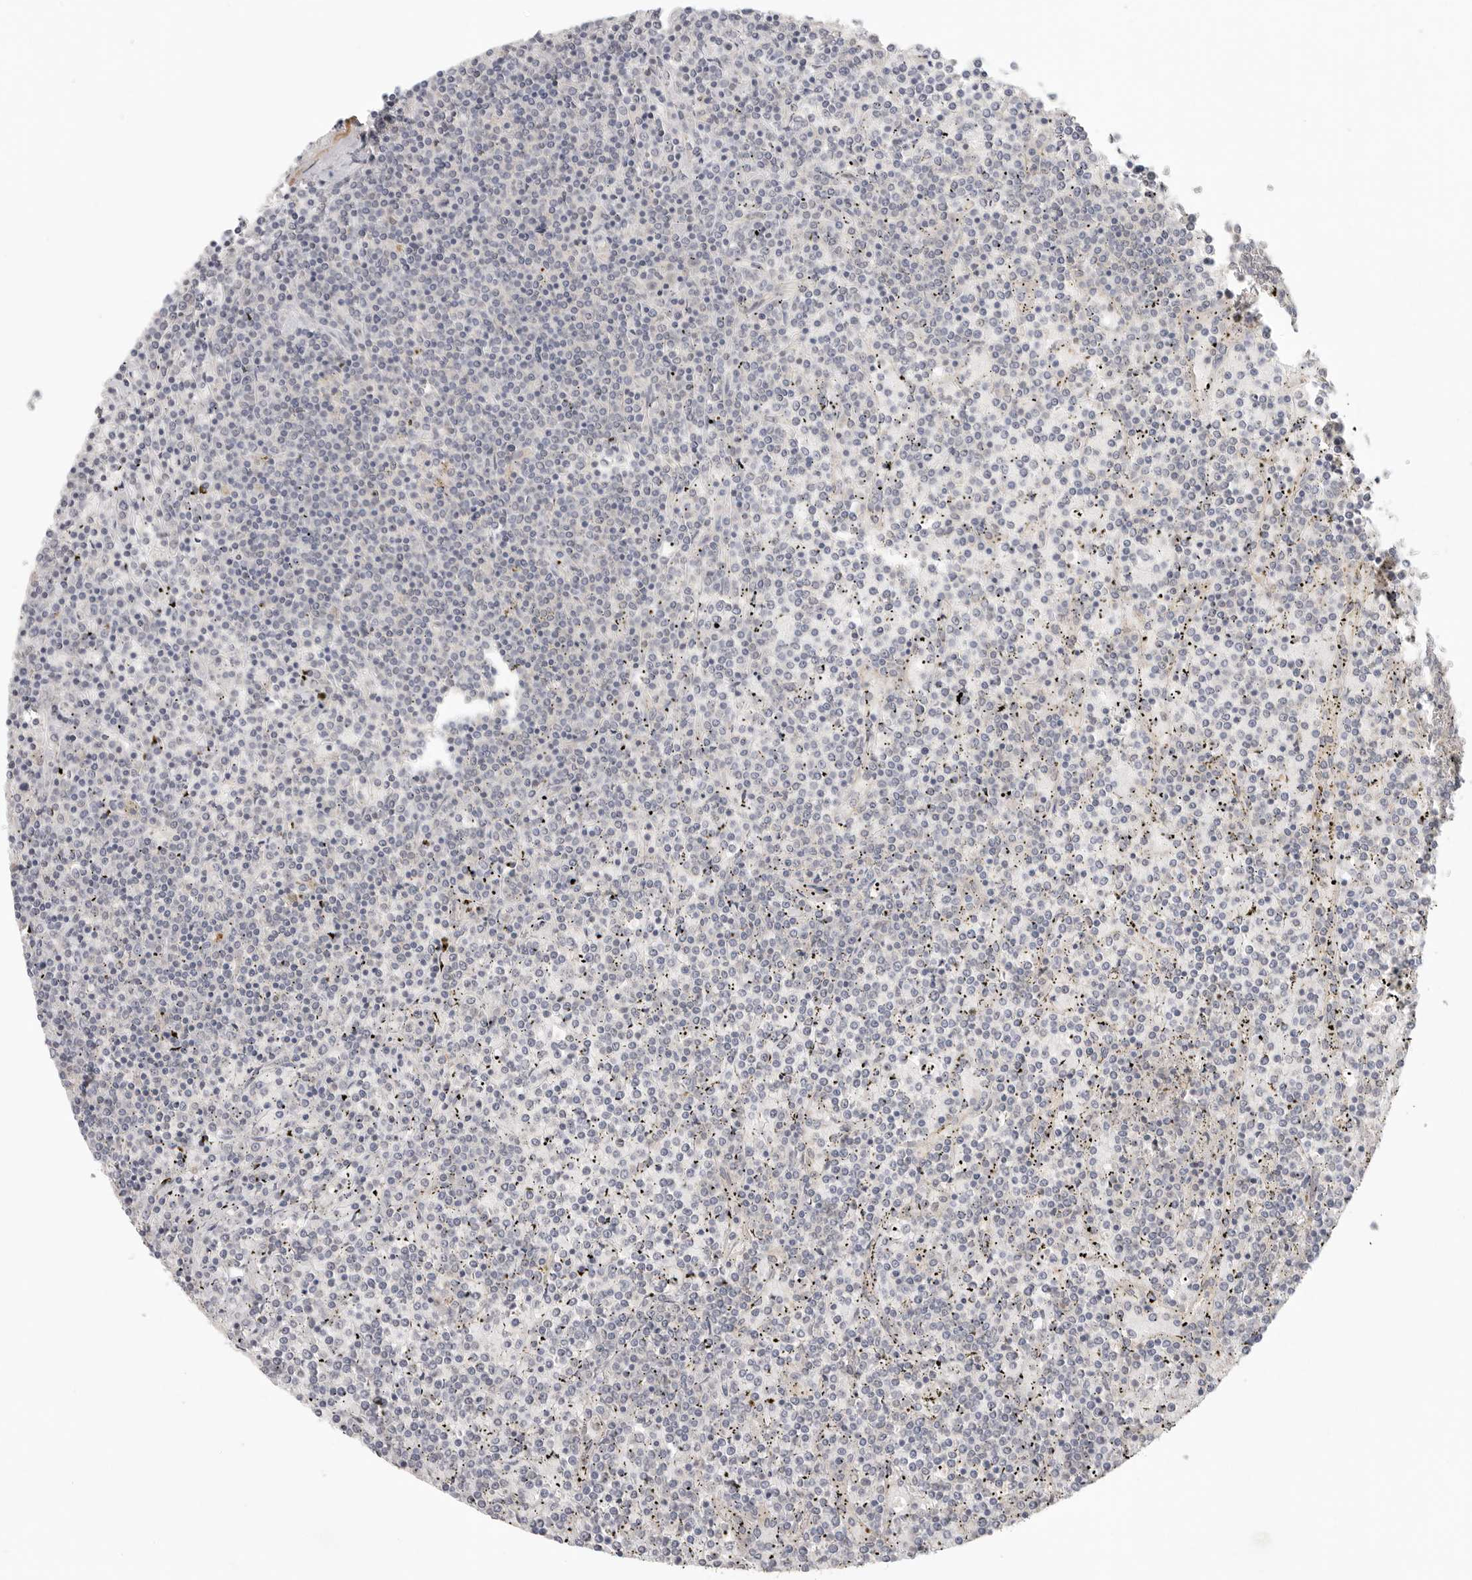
{"staining": {"intensity": "negative", "quantity": "none", "location": "none"}, "tissue": "lymphoma", "cell_type": "Tumor cells", "image_type": "cancer", "snomed": [{"axis": "morphology", "description": "Malignant lymphoma, non-Hodgkin's type, Low grade"}, {"axis": "topography", "description": "Spleen"}], "caption": "This is an IHC histopathology image of human malignant lymphoma, non-Hodgkin's type (low-grade). There is no staining in tumor cells.", "gene": "HDAC6", "patient": {"sex": "female", "age": 19}}